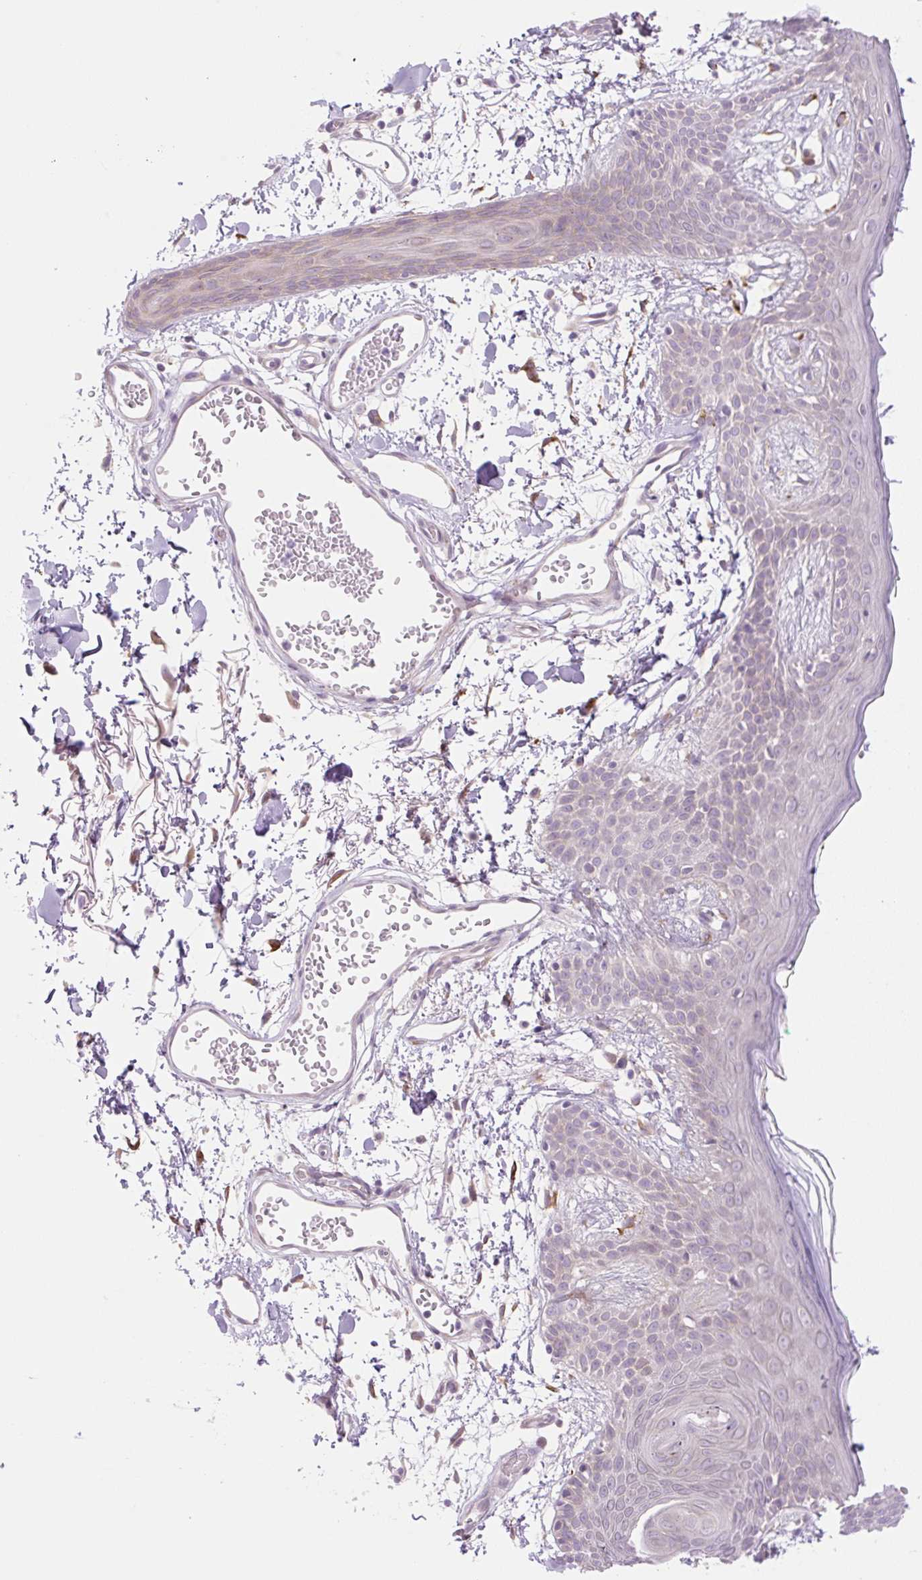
{"staining": {"intensity": "moderate", "quantity": "25%-75%", "location": "cytoplasmic/membranous"}, "tissue": "skin", "cell_type": "Fibroblasts", "image_type": "normal", "snomed": [{"axis": "morphology", "description": "Normal tissue, NOS"}, {"axis": "topography", "description": "Skin"}], "caption": "A high-resolution image shows immunohistochemistry staining of benign skin, which displays moderate cytoplasmic/membranous staining in about 25%-75% of fibroblasts.", "gene": "COL5A1", "patient": {"sex": "male", "age": 79}}